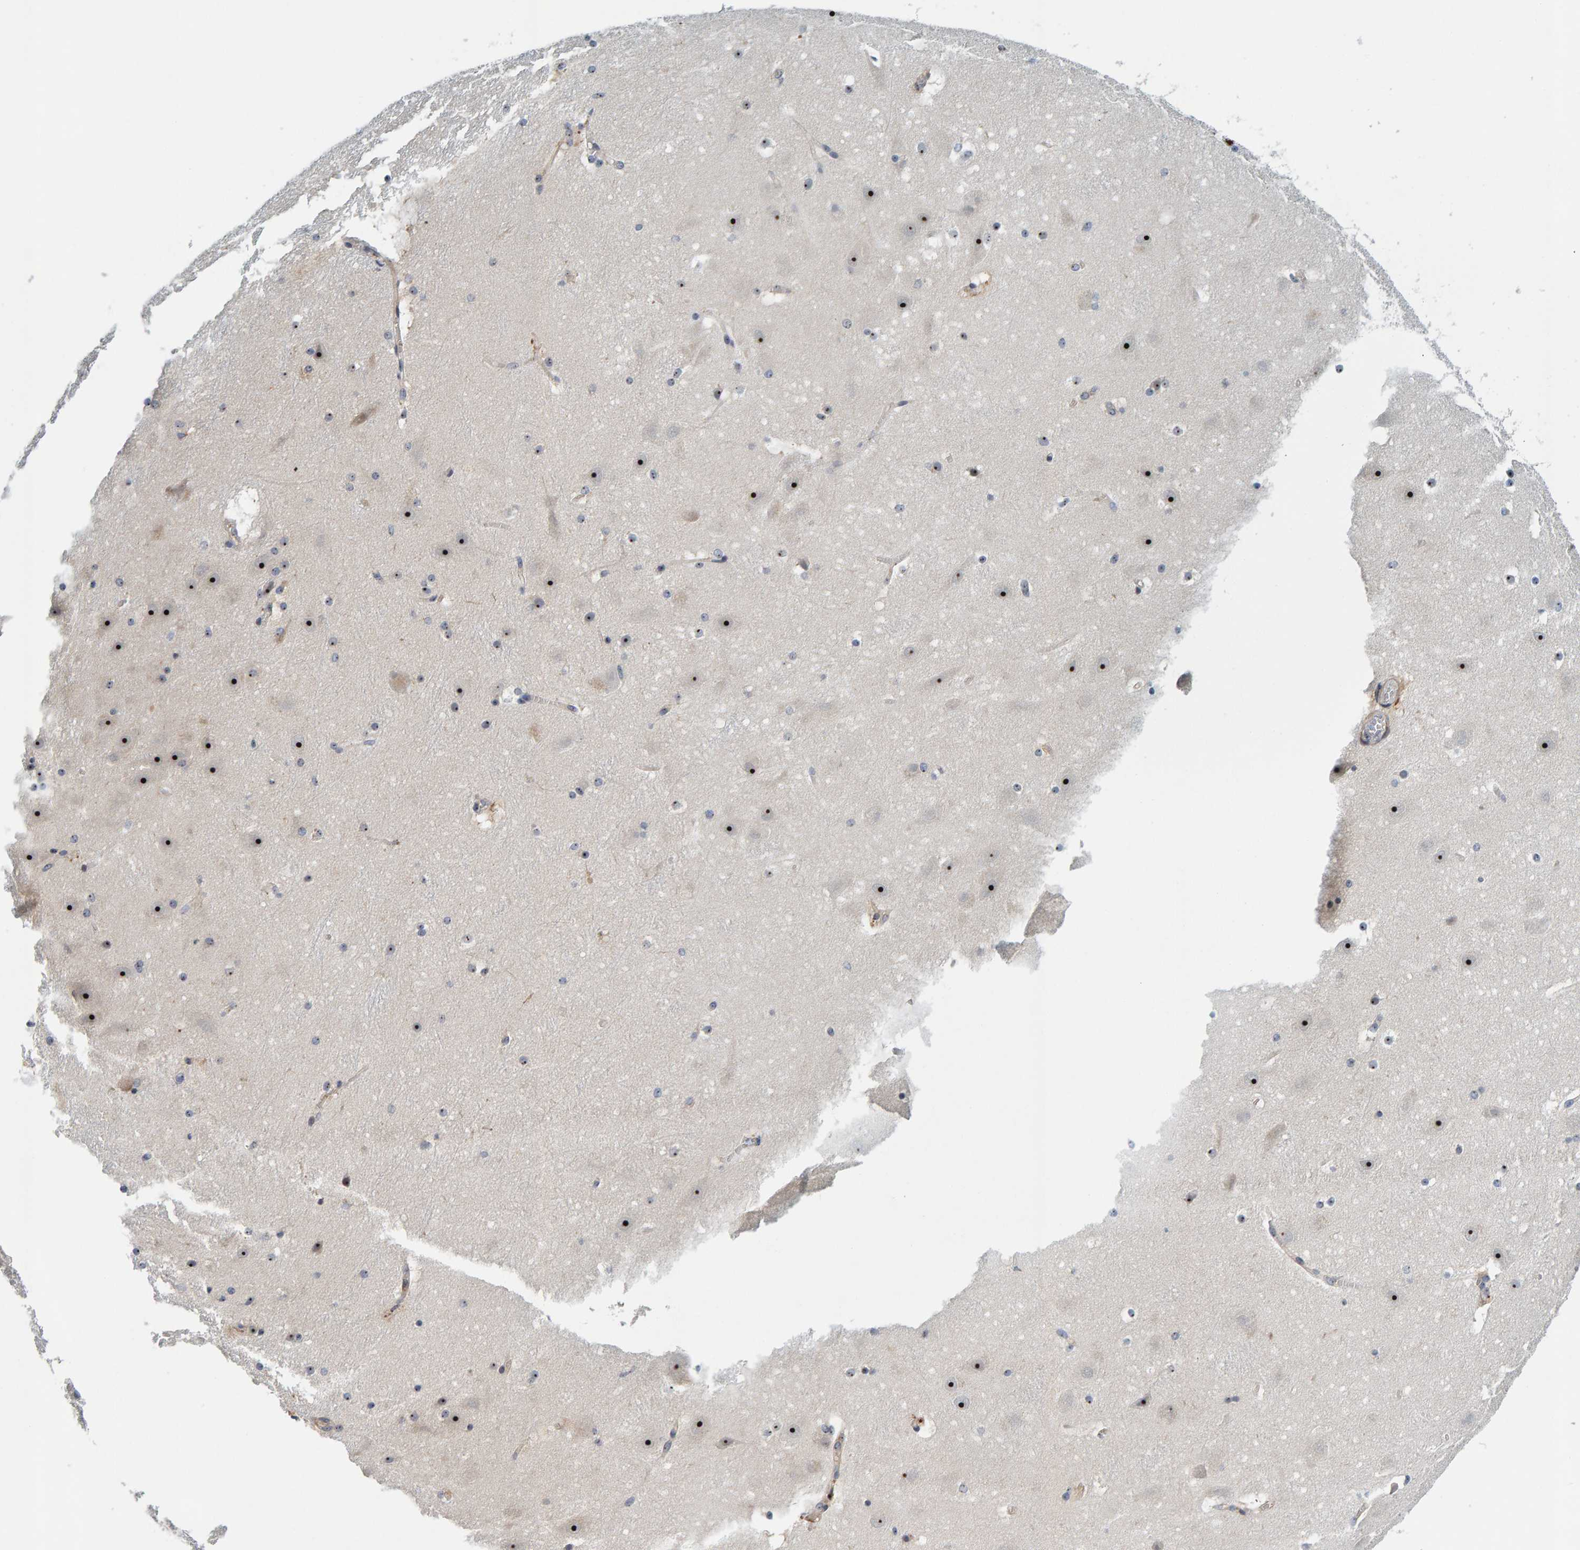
{"staining": {"intensity": "moderate", "quantity": "25%-75%", "location": "nuclear"}, "tissue": "hippocampus", "cell_type": "Glial cells", "image_type": "normal", "snomed": [{"axis": "morphology", "description": "Normal tissue, NOS"}, {"axis": "topography", "description": "Hippocampus"}], "caption": "Immunohistochemical staining of unremarkable hippocampus reveals moderate nuclear protein positivity in approximately 25%-75% of glial cells.", "gene": "NOL11", "patient": {"sex": "male", "age": 45}}